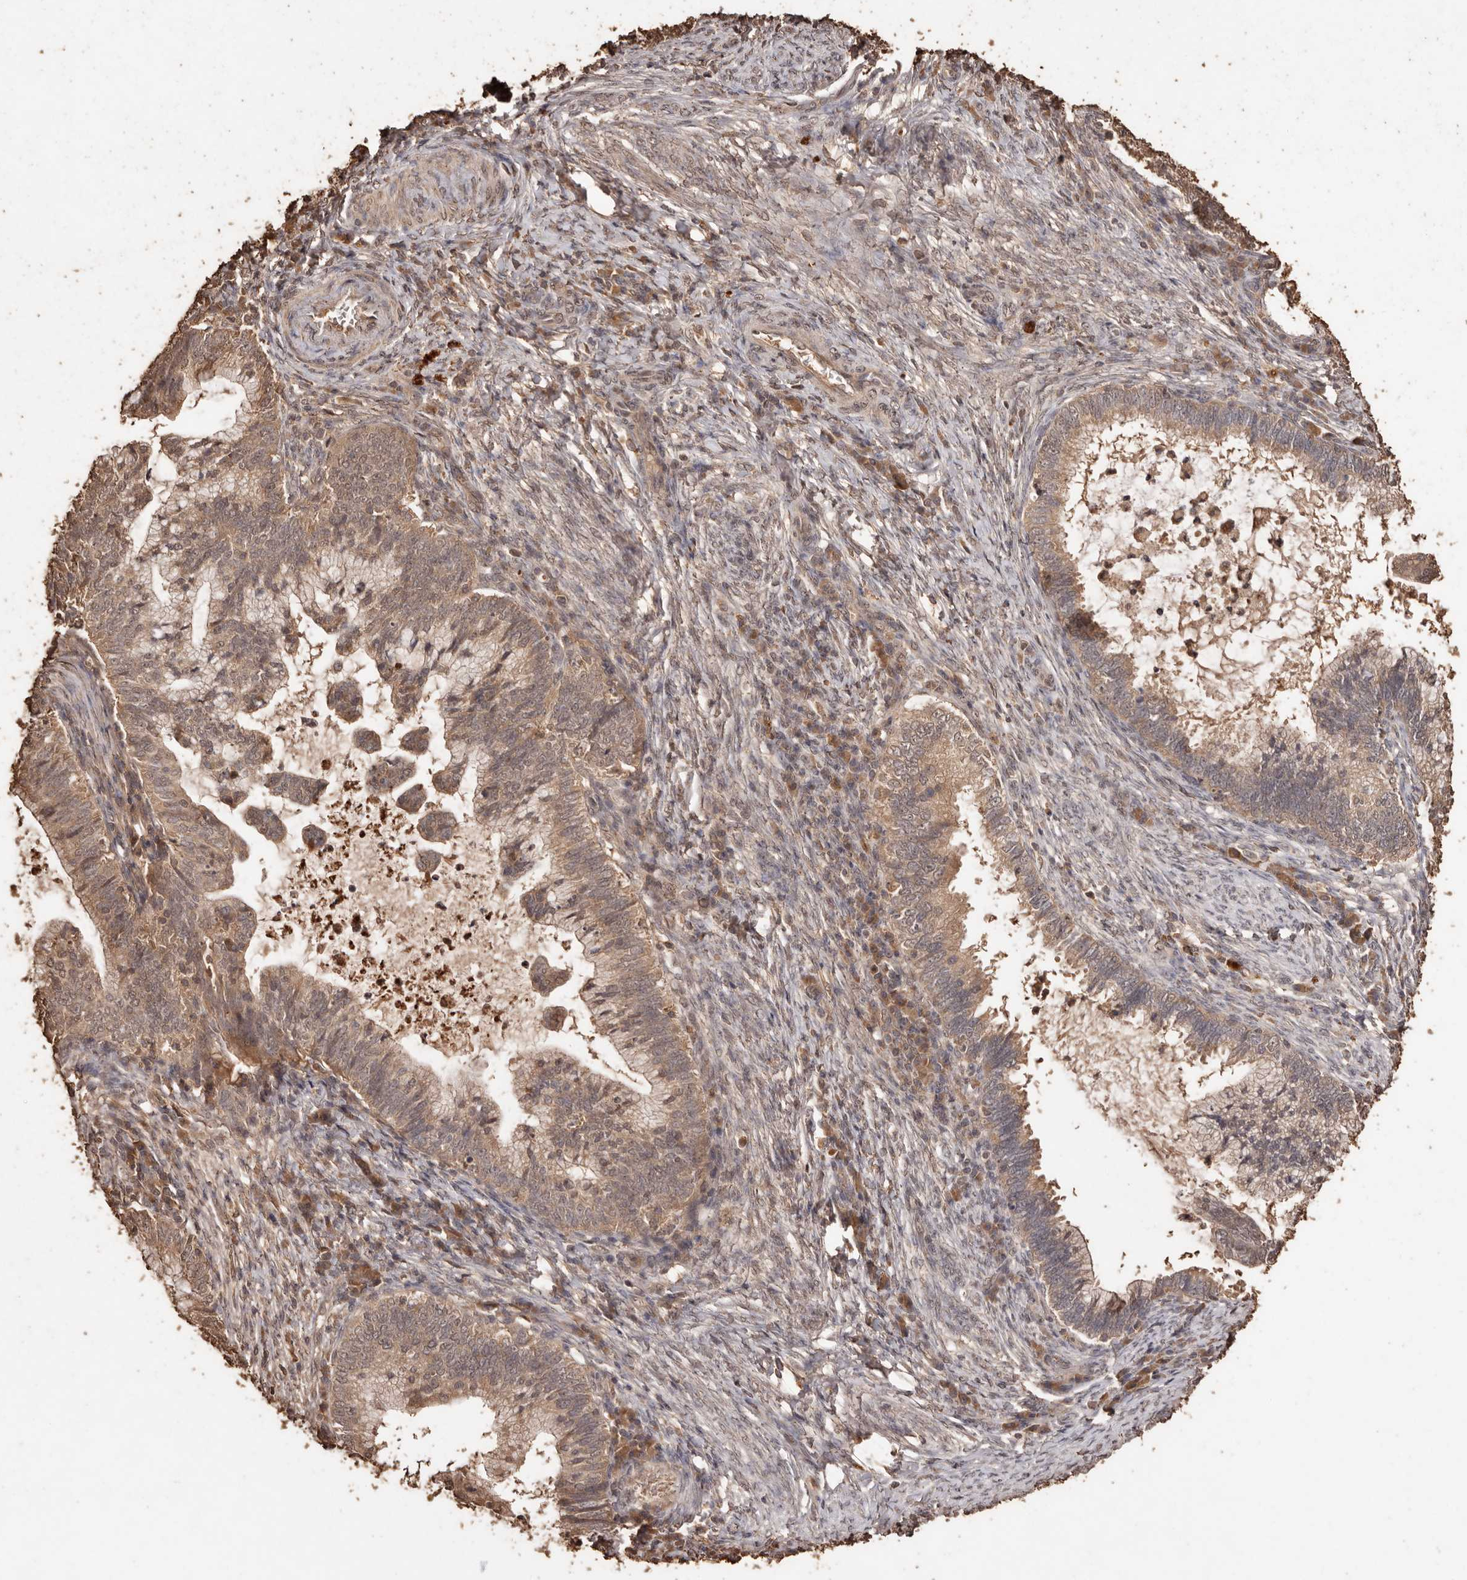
{"staining": {"intensity": "moderate", "quantity": ">75%", "location": "cytoplasmic/membranous,nuclear"}, "tissue": "cervical cancer", "cell_type": "Tumor cells", "image_type": "cancer", "snomed": [{"axis": "morphology", "description": "Adenocarcinoma, NOS"}, {"axis": "topography", "description": "Cervix"}], "caption": "DAB (3,3'-diaminobenzidine) immunohistochemical staining of human cervical cancer (adenocarcinoma) displays moderate cytoplasmic/membranous and nuclear protein expression in approximately >75% of tumor cells. The staining was performed using DAB, with brown indicating positive protein expression. Nuclei are stained blue with hematoxylin.", "gene": "PKDCC", "patient": {"sex": "female", "age": 36}}